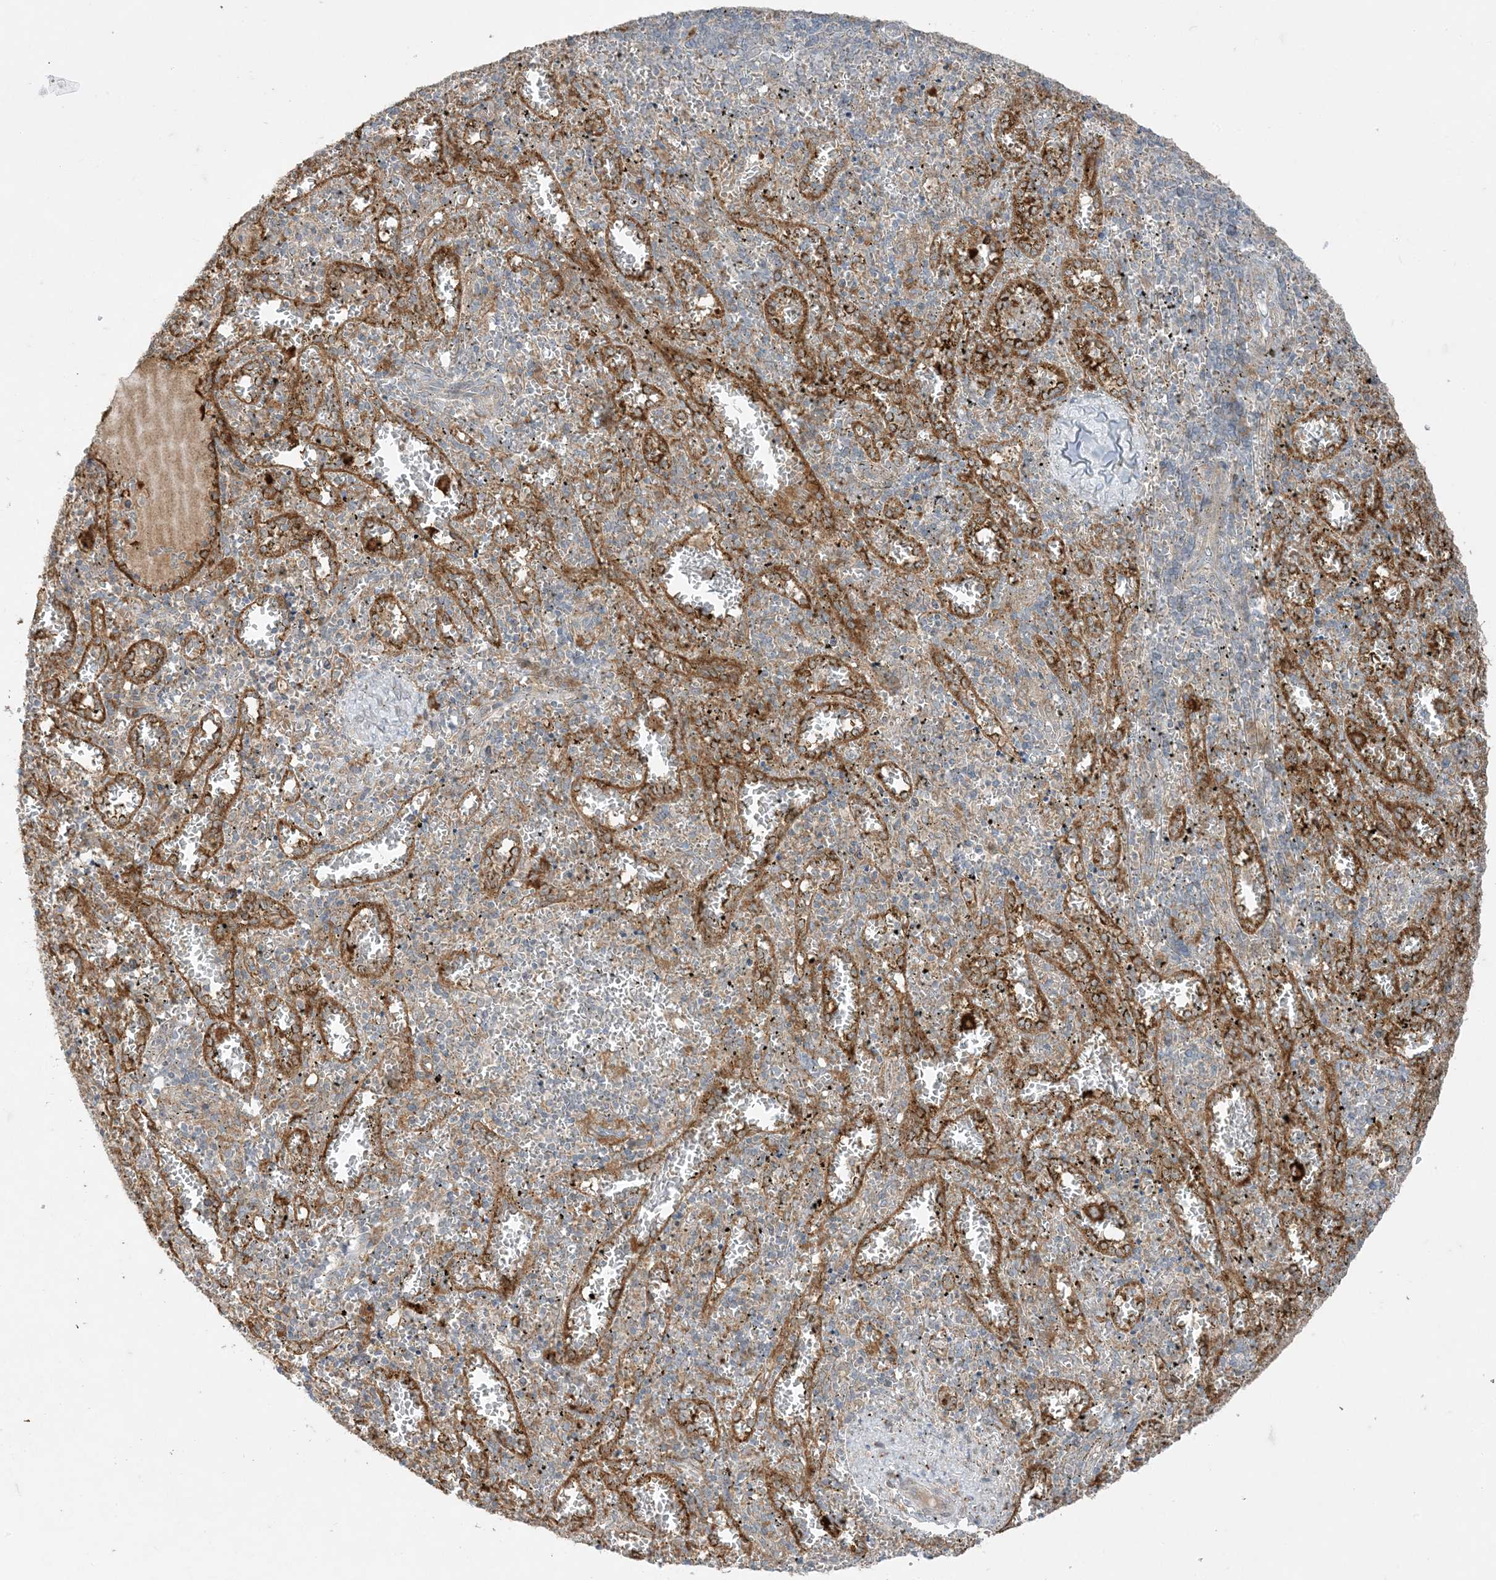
{"staining": {"intensity": "negative", "quantity": "none", "location": "none"}, "tissue": "spleen", "cell_type": "Cells in red pulp", "image_type": "normal", "snomed": [{"axis": "morphology", "description": "Normal tissue, NOS"}, {"axis": "topography", "description": "Spleen"}], "caption": "Cells in red pulp show no significant staining in benign spleen. (DAB IHC visualized using brightfield microscopy, high magnification).", "gene": "ODC1", "patient": {"sex": "male", "age": 11}}